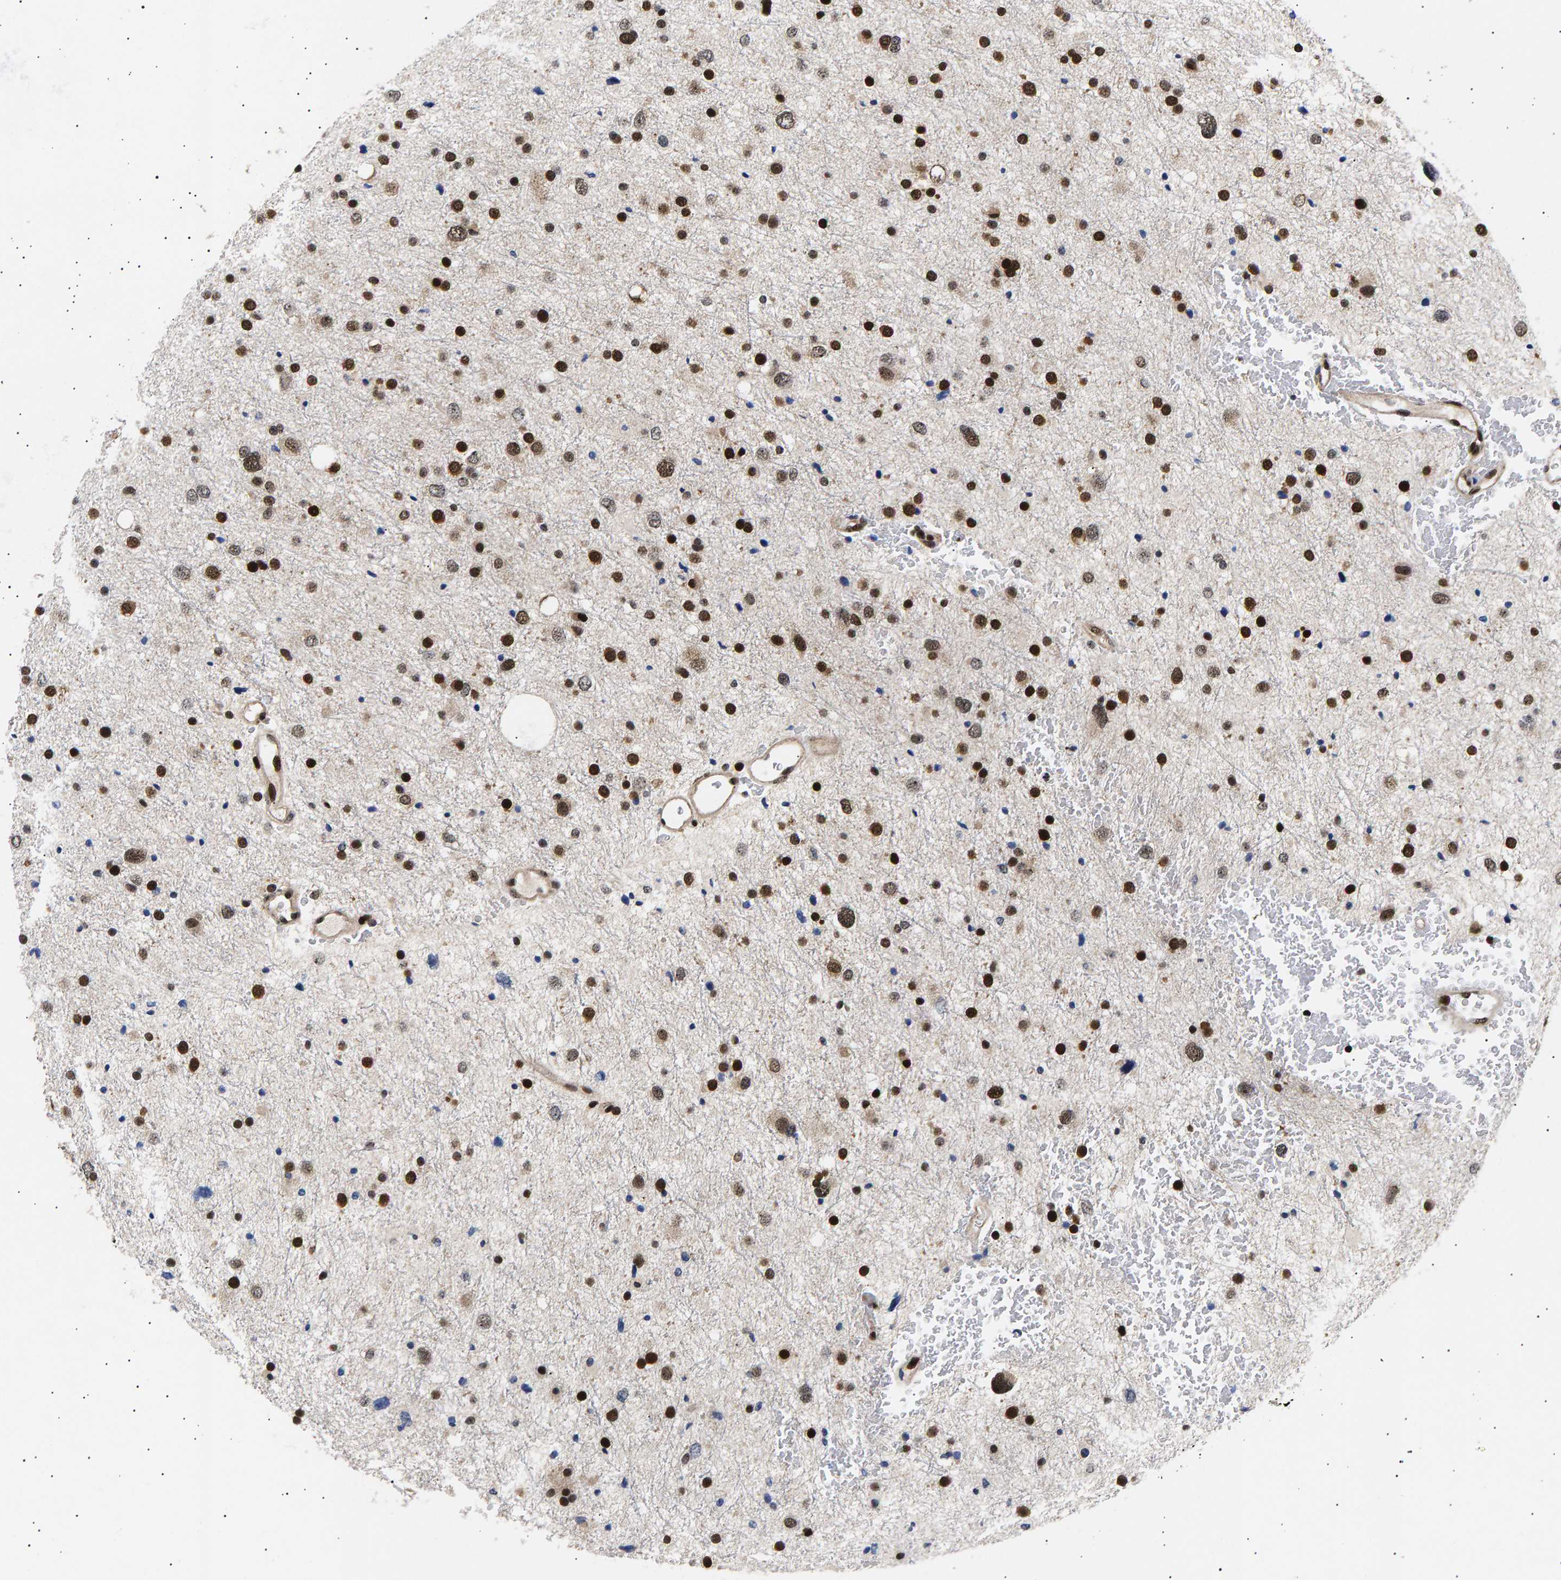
{"staining": {"intensity": "strong", "quantity": ">75%", "location": "nuclear"}, "tissue": "glioma", "cell_type": "Tumor cells", "image_type": "cancer", "snomed": [{"axis": "morphology", "description": "Glioma, malignant, Low grade"}, {"axis": "topography", "description": "Brain"}], "caption": "Low-grade glioma (malignant) stained for a protein (brown) displays strong nuclear positive positivity in approximately >75% of tumor cells.", "gene": "ANKRD40", "patient": {"sex": "female", "age": 37}}